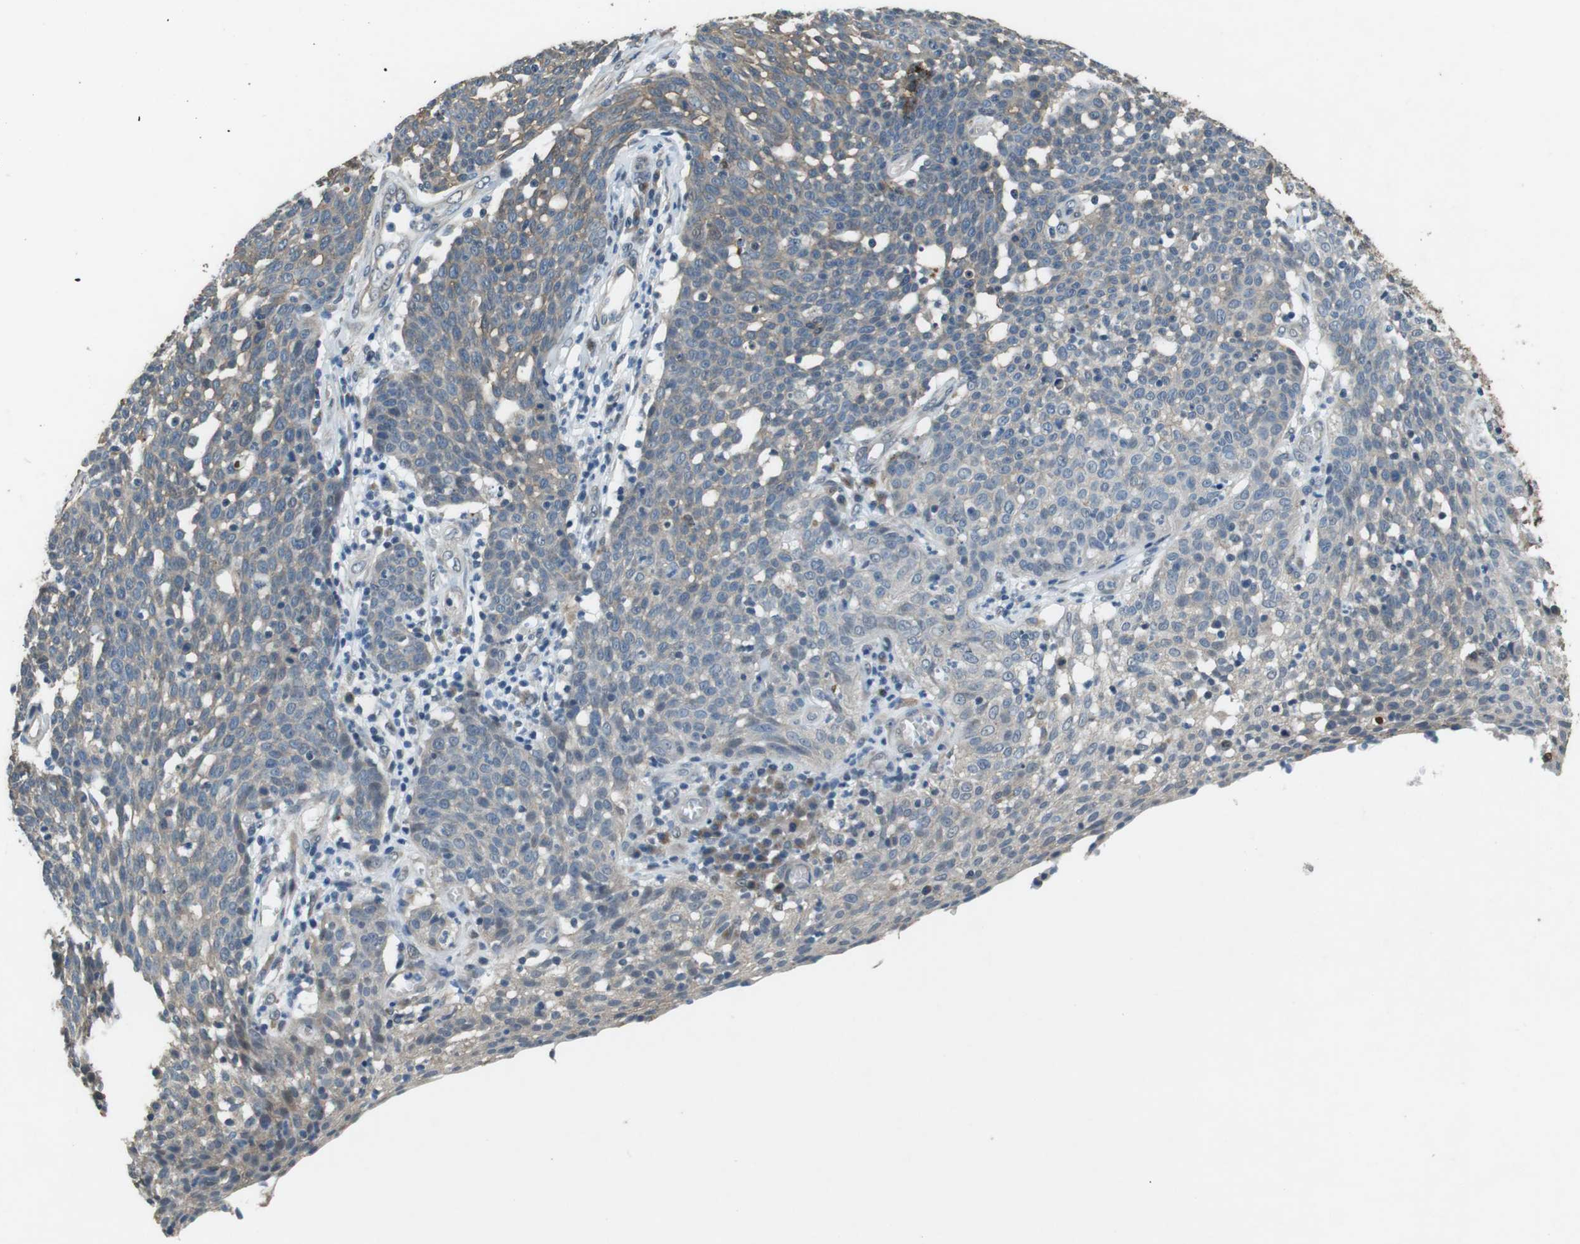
{"staining": {"intensity": "moderate", "quantity": ">75%", "location": "cytoplasmic/membranous"}, "tissue": "cervical cancer", "cell_type": "Tumor cells", "image_type": "cancer", "snomed": [{"axis": "morphology", "description": "Squamous cell carcinoma, NOS"}, {"axis": "topography", "description": "Cervix"}], "caption": "High-power microscopy captured an IHC image of cervical cancer, revealing moderate cytoplasmic/membranous positivity in approximately >75% of tumor cells.", "gene": "CLDN7", "patient": {"sex": "female", "age": 34}}